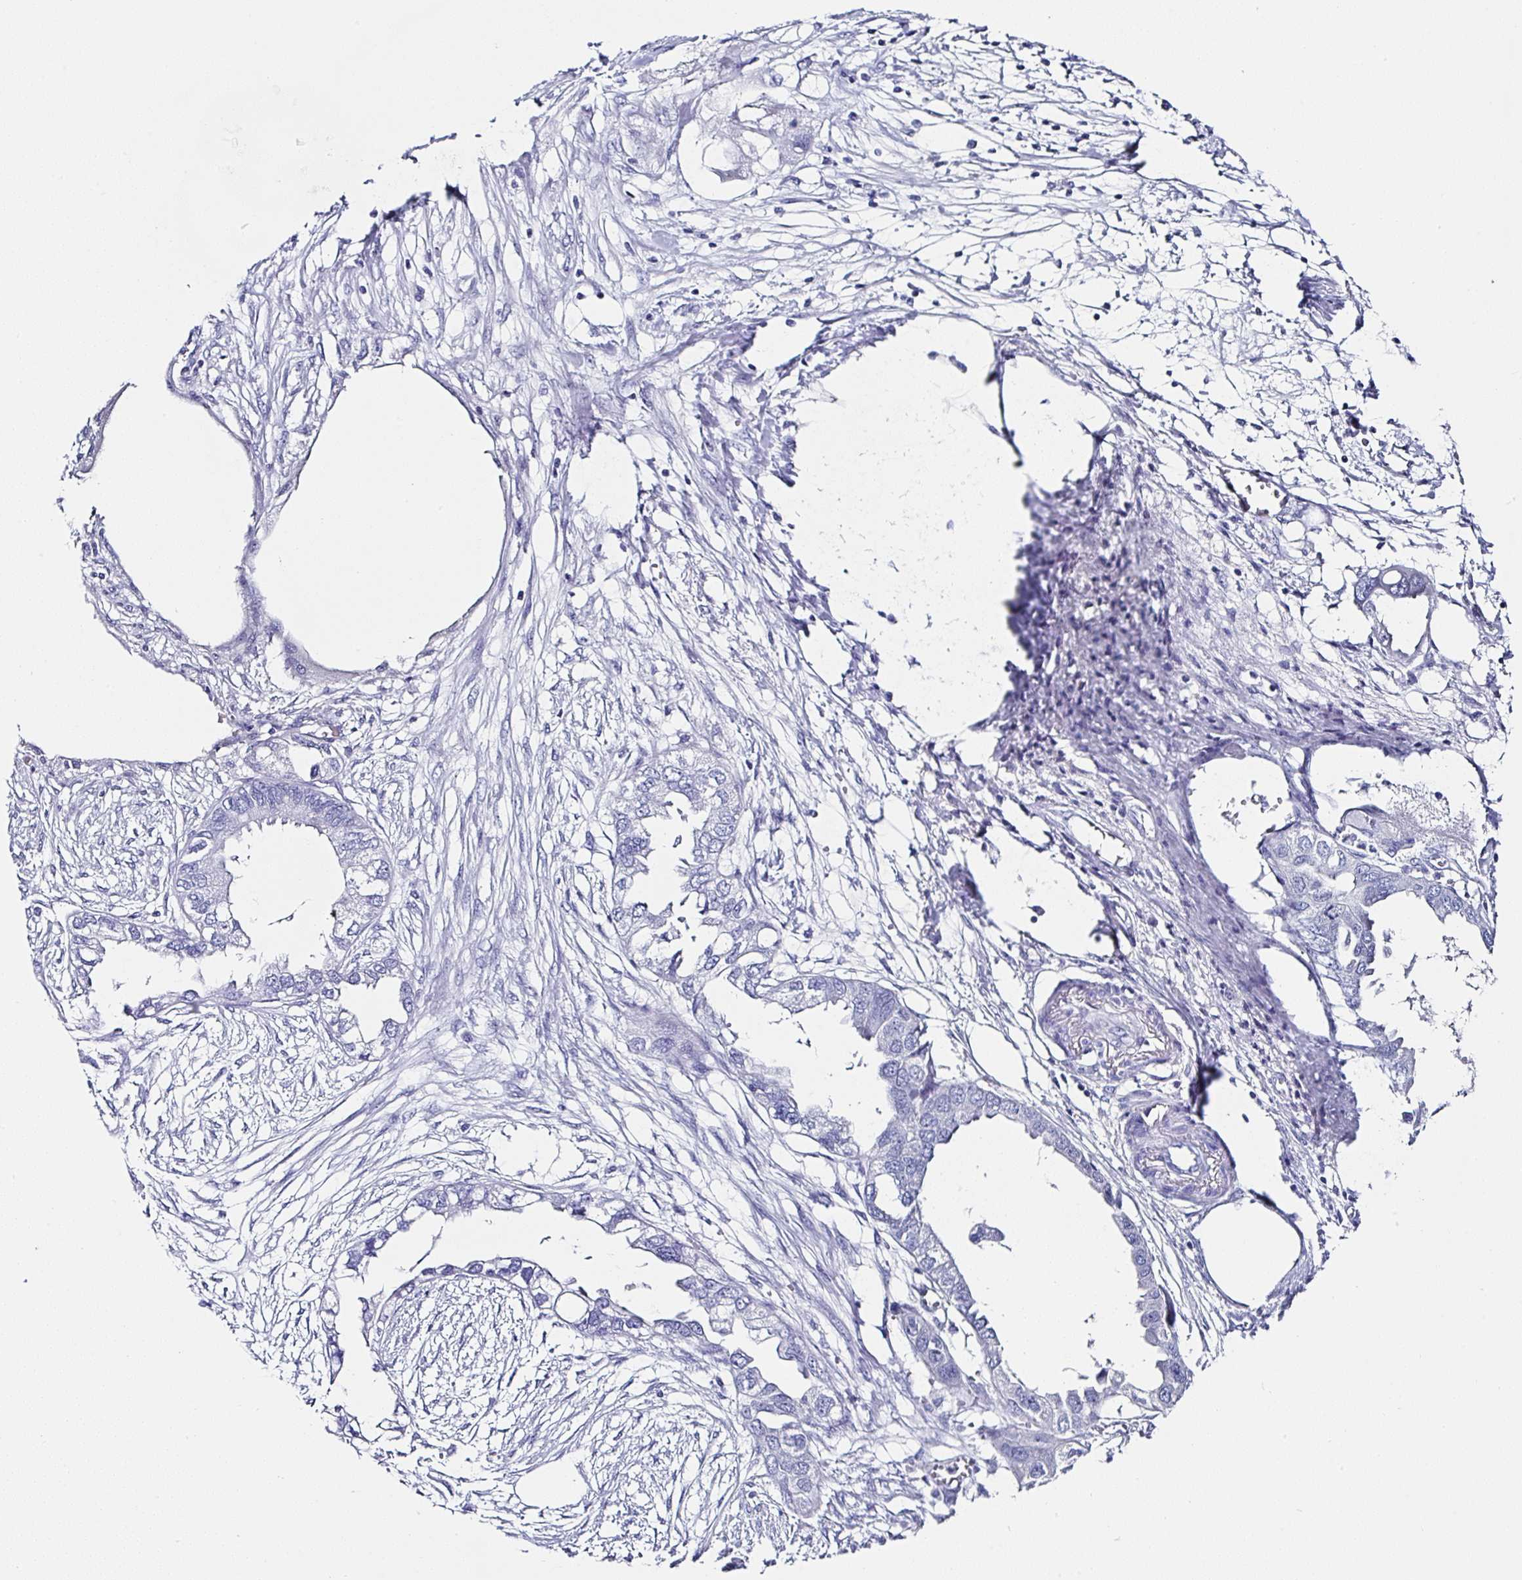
{"staining": {"intensity": "negative", "quantity": "none", "location": "none"}, "tissue": "endometrial cancer", "cell_type": "Tumor cells", "image_type": "cancer", "snomed": [{"axis": "morphology", "description": "Adenocarcinoma, NOS"}, {"axis": "morphology", "description": "Adenocarcinoma, metastatic, NOS"}, {"axis": "topography", "description": "Adipose tissue"}, {"axis": "topography", "description": "Endometrium"}], "caption": "Metastatic adenocarcinoma (endometrial) was stained to show a protein in brown. There is no significant expression in tumor cells.", "gene": "UGT3A1", "patient": {"sex": "female", "age": 67}}